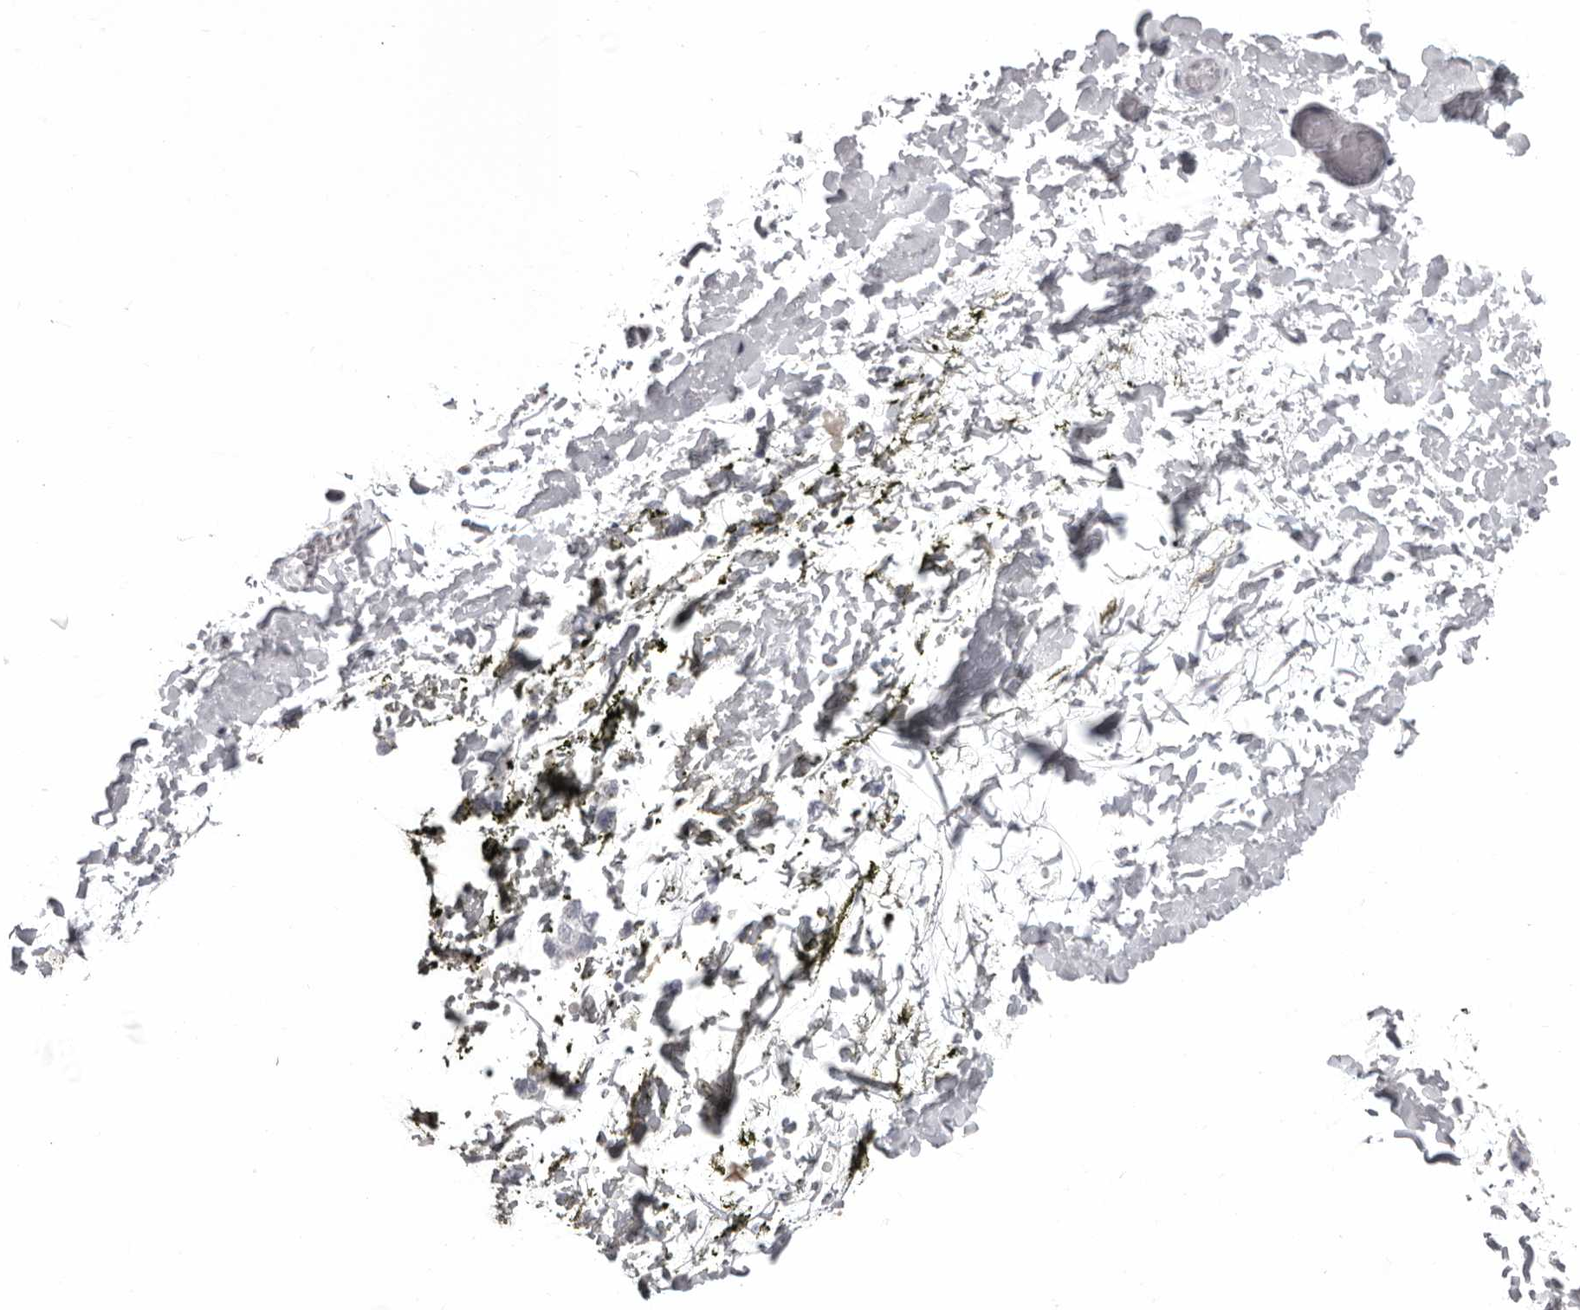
{"staining": {"intensity": "negative", "quantity": "none", "location": "none"}, "tissue": "adipose tissue", "cell_type": "Adipocytes", "image_type": "normal", "snomed": [{"axis": "morphology", "description": "Normal tissue, NOS"}, {"axis": "topography", "description": "Adipose tissue"}, {"axis": "topography", "description": "Vascular tissue"}, {"axis": "topography", "description": "Peripheral nerve tissue"}], "caption": "Immunohistochemistry (IHC) histopathology image of benign human adipose tissue stained for a protein (brown), which exhibits no positivity in adipocytes. The staining is performed using DAB brown chromogen with nuclei counter-stained in using hematoxylin.", "gene": "MDH1", "patient": {"sex": "male", "age": 25}}